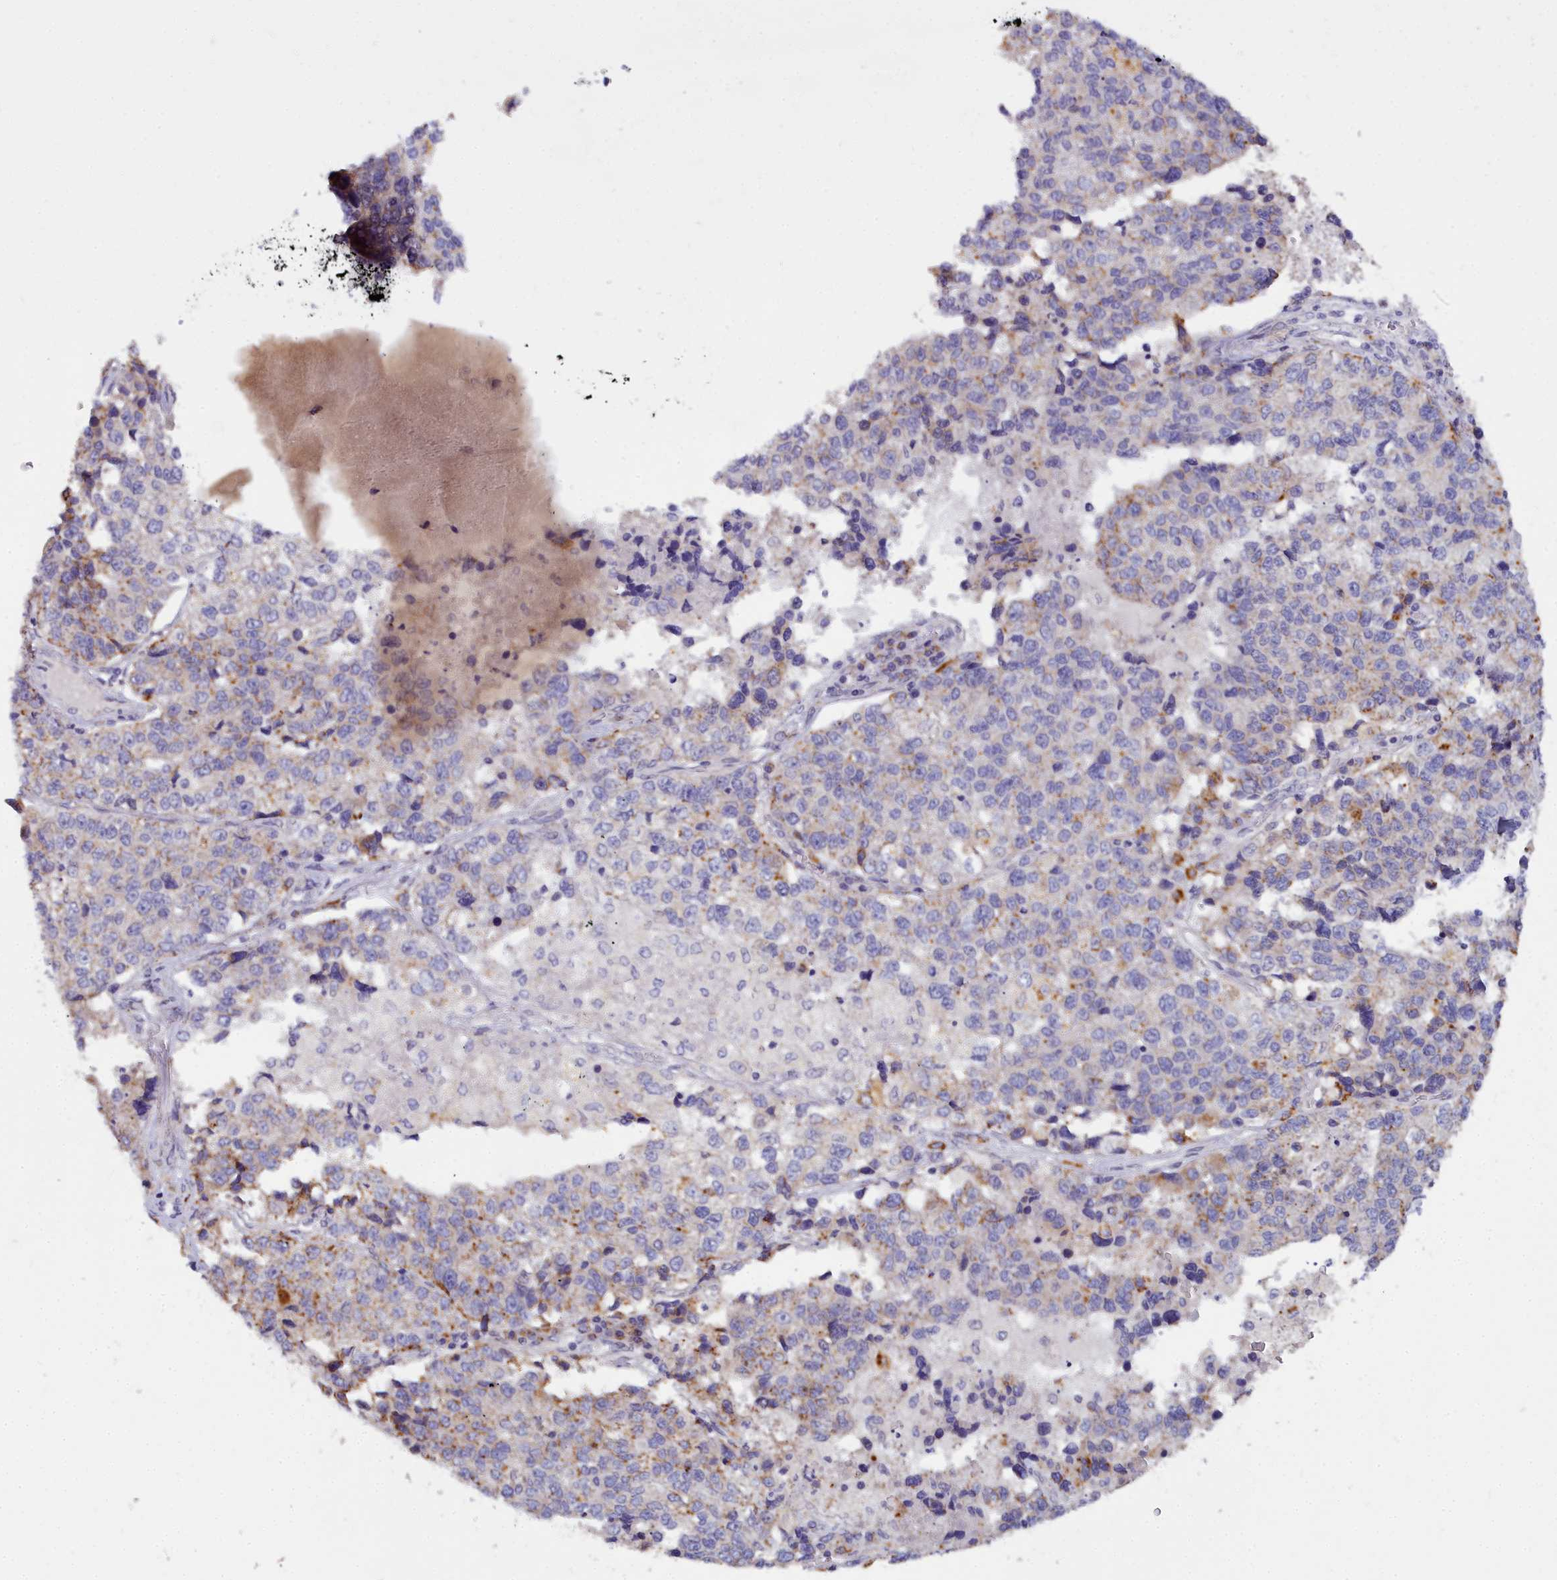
{"staining": {"intensity": "moderate", "quantity": "<25%", "location": "cytoplasmic/membranous"}, "tissue": "lung cancer", "cell_type": "Tumor cells", "image_type": "cancer", "snomed": [{"axis": "morphology", "description": "Adenocarcinoma, NOS"}, {"axis": "topography", "description": "Lung"}], "caption": "Protein staining reveals moderate cytoplasmic/membranous staining in approximately <25% of tumor cells in lung cancer. (DAB = brown stain, brightfield microscopy at high magnification).", "gene": "WDPCP", "patient": {"sex": "male", "age": 49}}